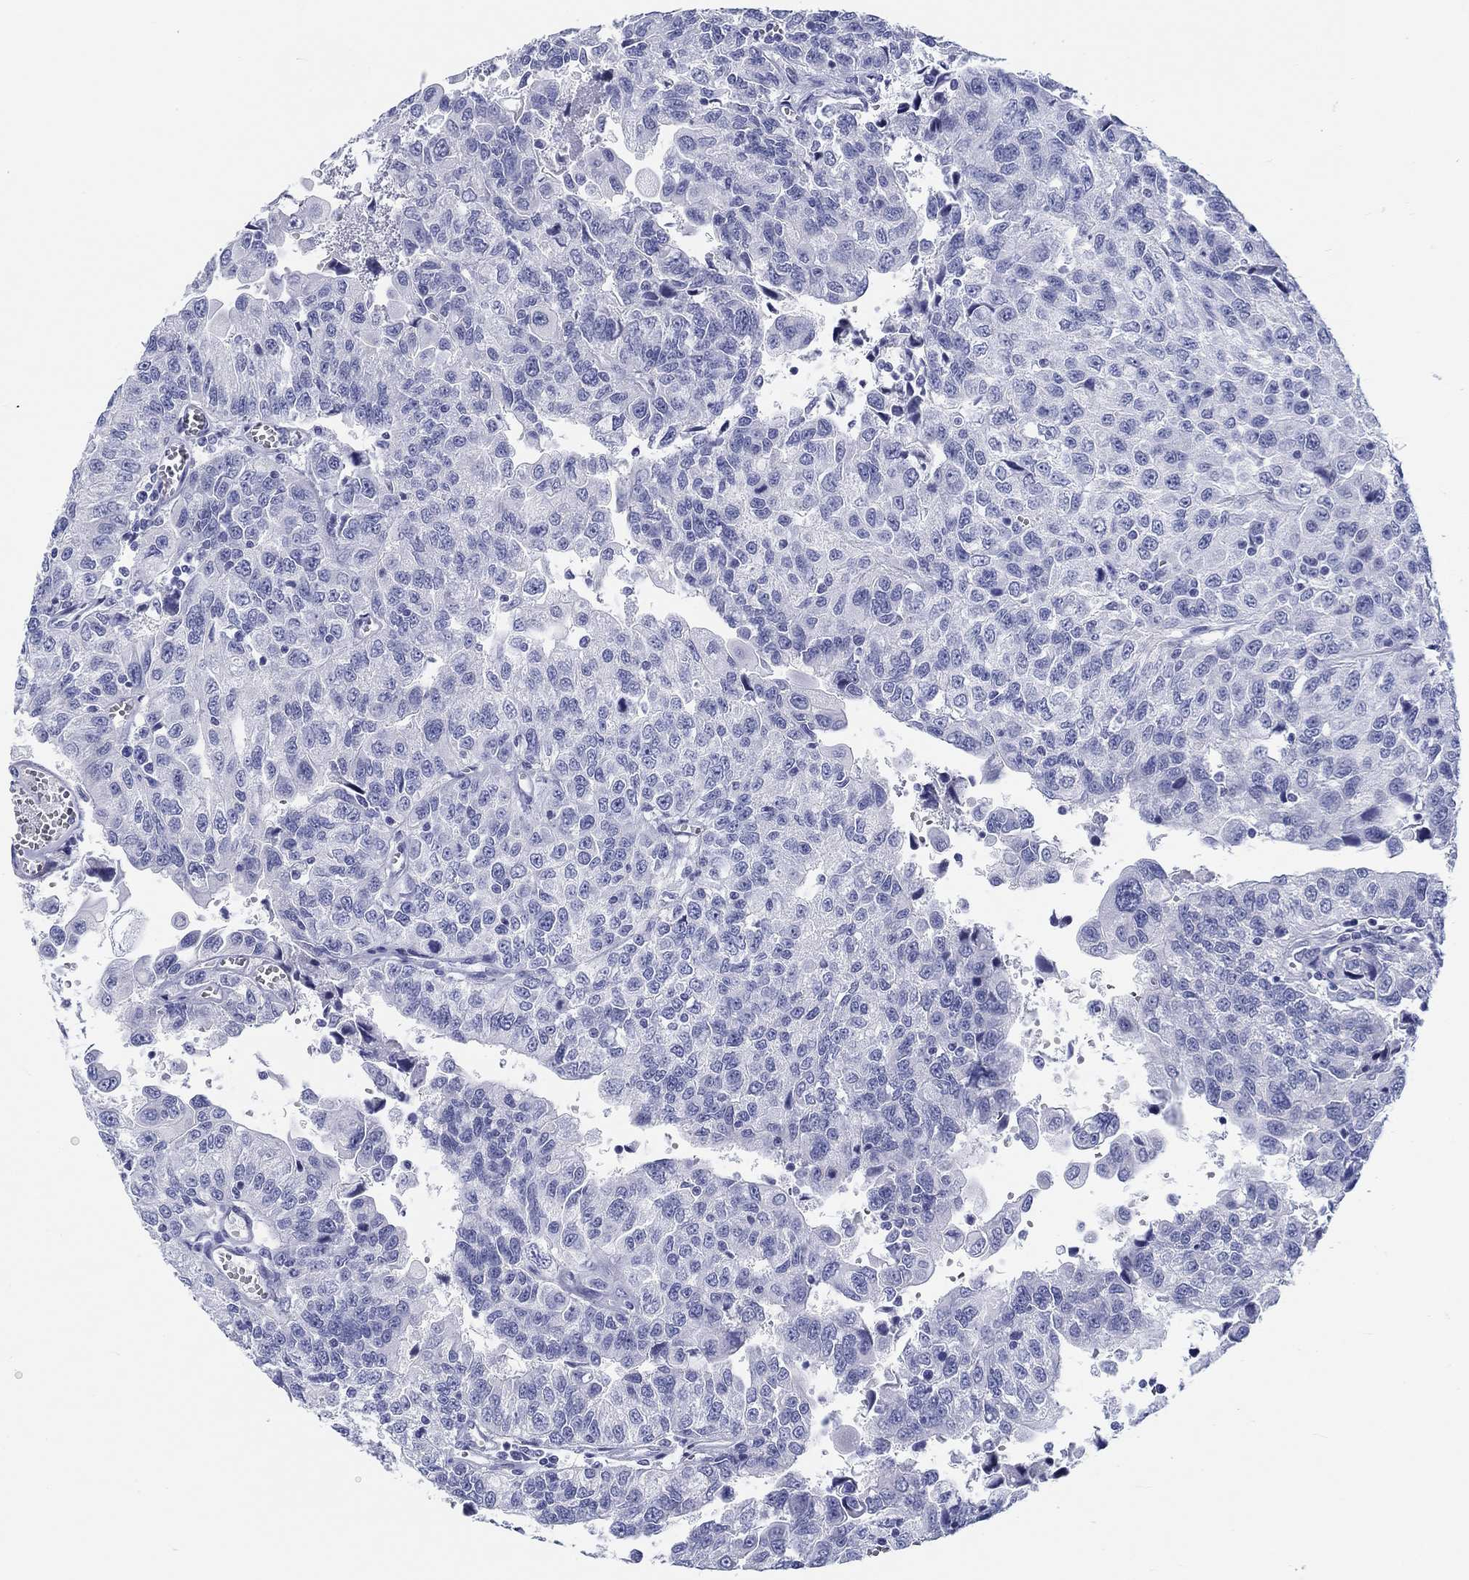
{"staining": {"intensity": "negative", "quantity": "none", "location": "none"}, "tissue": "urothelial cancer", "cell_type": "Tumor cells", "image_type": "cancer", "snomed": [{"axis": "morphology", "description": "Urothelial carcinoma, NOS"}, {"axis": "morphology", "description": "Urothelial carcinoma, High grade"}, {"axis": "topography", "description": "Urinary bladder"}], "caption": "Immunohistochemistry of human transitional cell carcinoma shows no expression in tumor cells. (DAB immunohistochemistry (IHC) with hematoxylin counter stain).", "gene": "H1-1", "patient": {"sex": "female", "age": 73}}